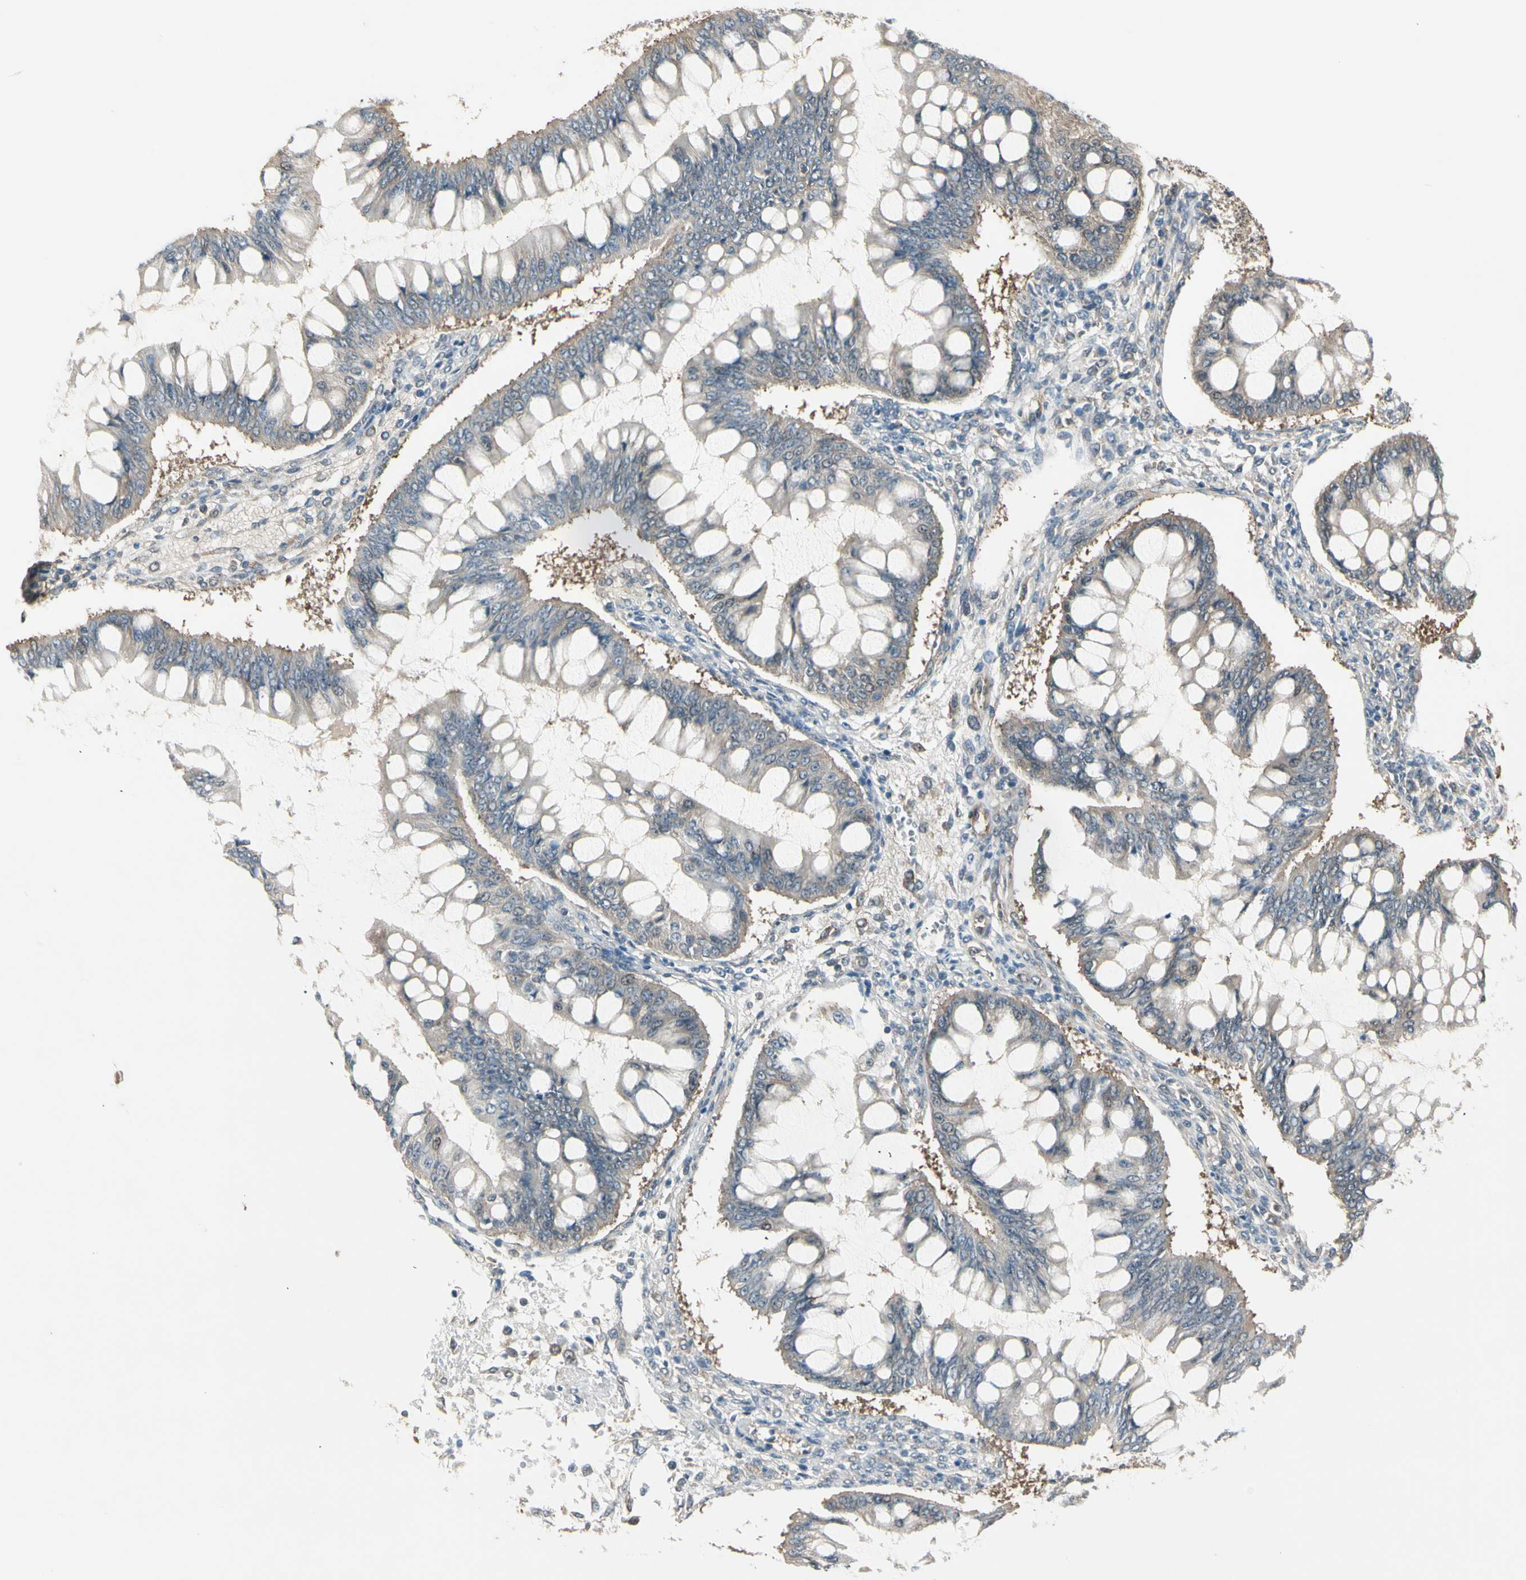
{"staining": {"intensity": "weak", "quantity": "<25%", "location": "cytoplasmic/membranous"}, "tissue": "ovarian cancer", "cell_type": "Tumor cells", "image_type": "cancer", "snomed": [{"axis": "morphology", "description": "Cystadenocarcinoma, mucinous, NOS"}, {"axis": "topography", "description": "Ovary"}], "caption": "An image of ovarian cancer (mucinous cystadenocarcinoma) stained for a protein displays no brown staining in tumor cells.", "gene": "OXSR1", "patient": {"sex": "female", "age": 73}}